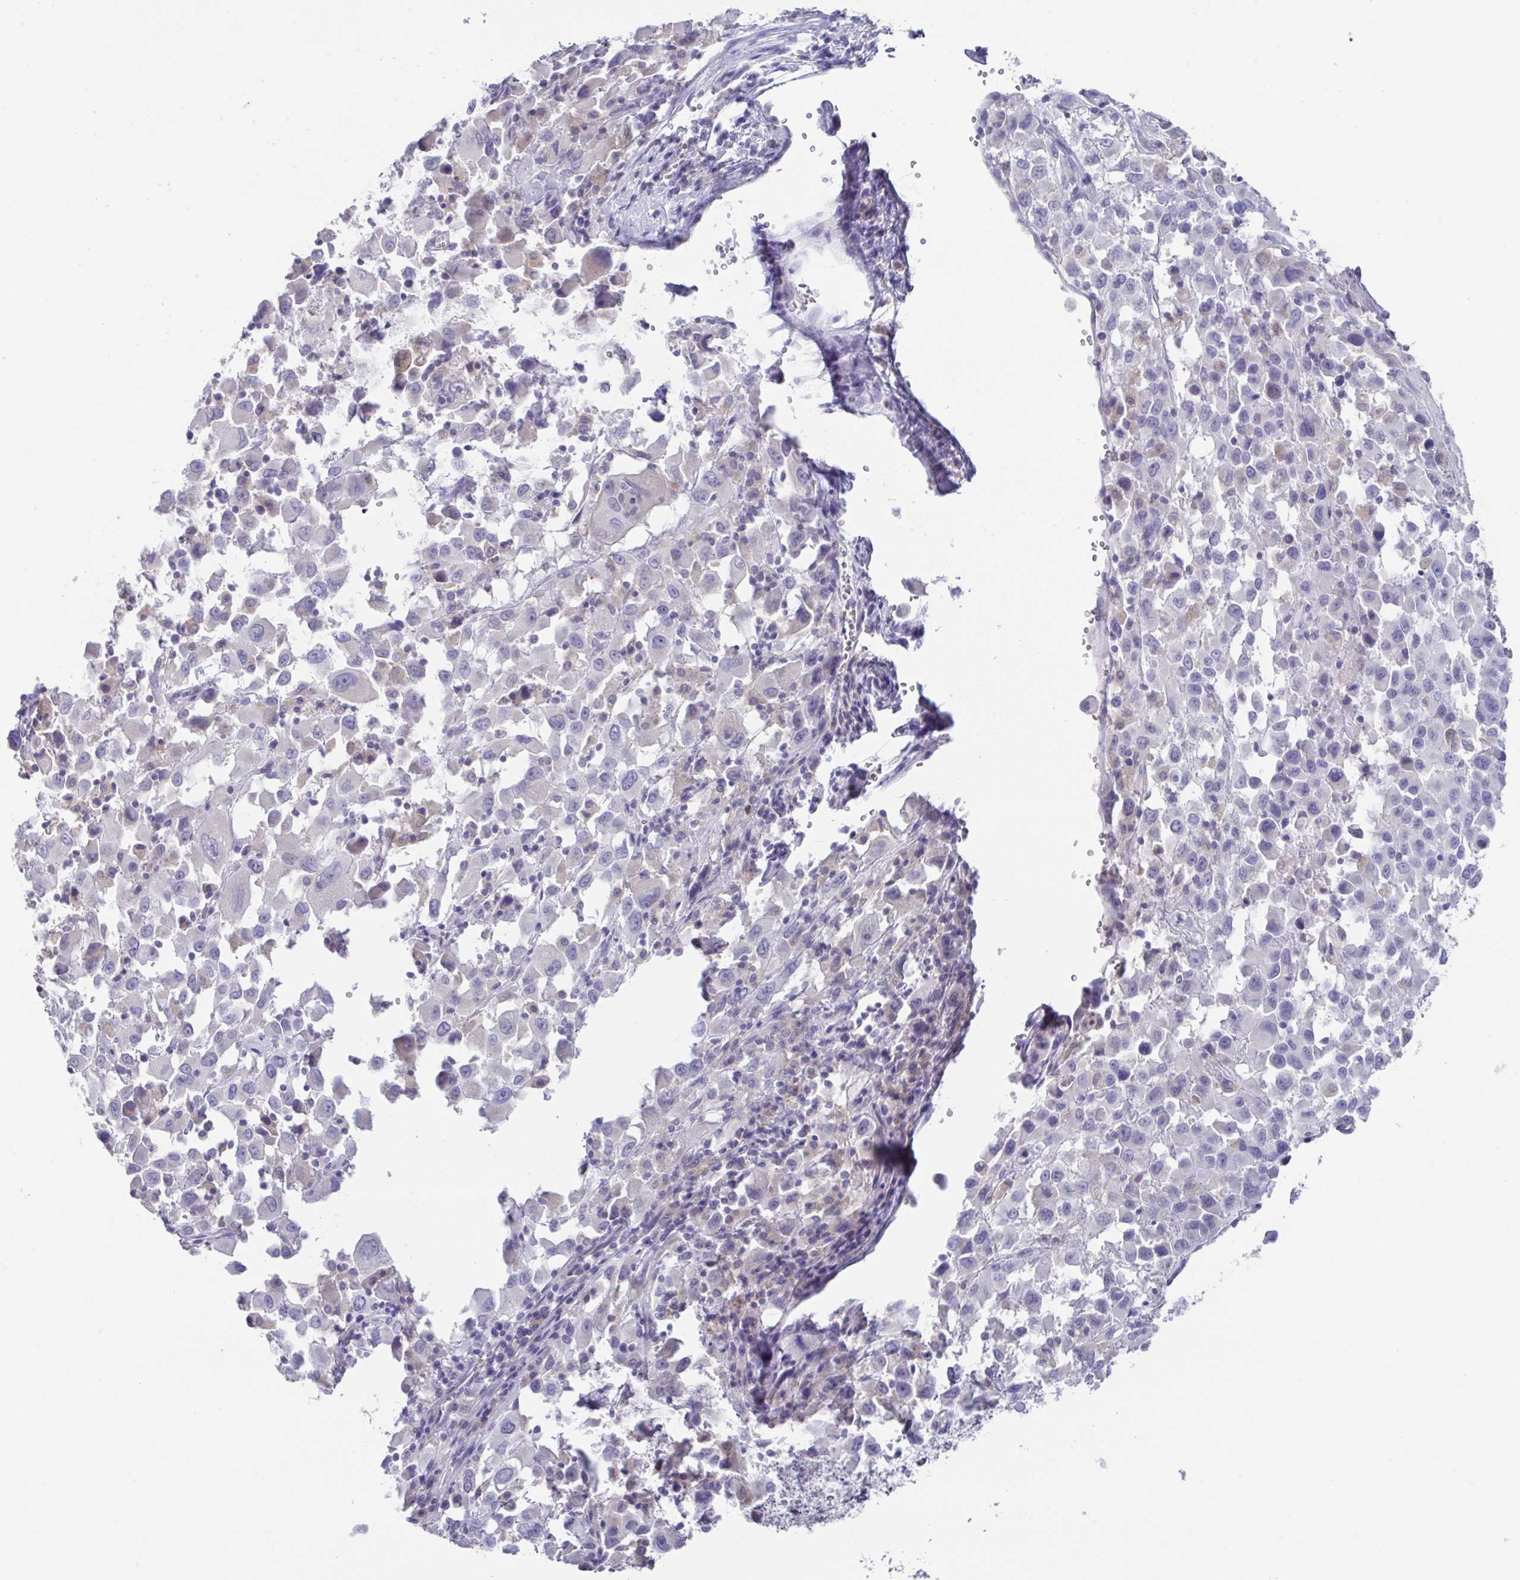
{"staining": {"intensity": "negative", "quantity": "none", "location": "none"}, "tissue": "melanoma", "cell_type": "Tumor cells", "image_type": "cancer", "snomed": [{"axis": "morphology", "description": "Malignant melanoma, Metastatic site"}, {"axis": "topography", "description": "Soft tissue"}], "caption": "High magnification brightfield microscopy of malignant melanoma (metastatic site) stained with DAB (brown) and counterstained with hematoxylin (blue): tumor cells show no significant positivity.", "gene": "RDH11", "patient": {"sex": "male", "age": 50}}